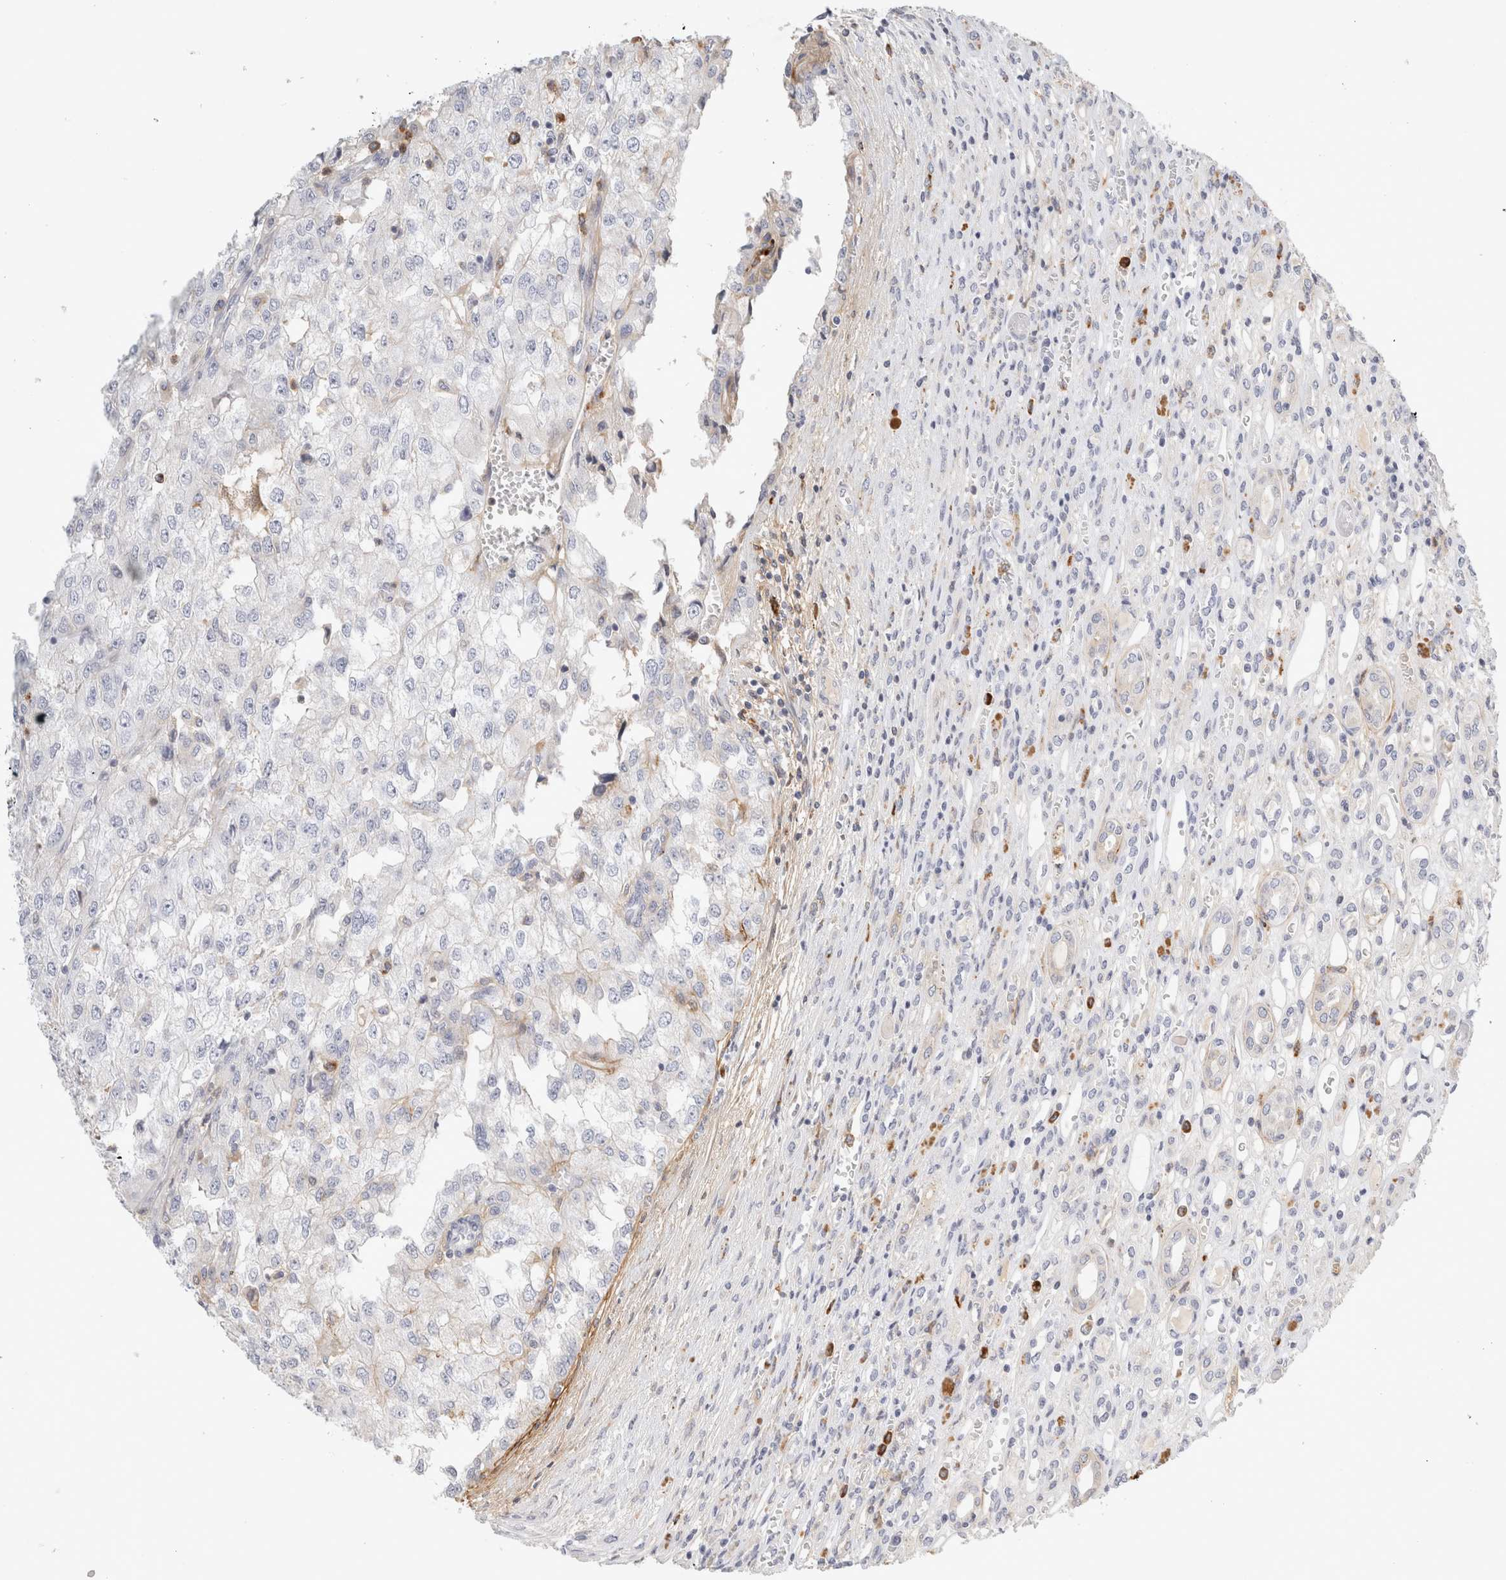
{"staining": {"intensity": "negative", "quantity": "none", "location": "none"}, "tissue": "renal cancer", "cell_type": "Tumor cells", "image_type": "cancer", "snomed": [{"axis": "morphology", "description": "Adenocarcinoma, NOS"}, {"axis": "topography", "description": "Kidney"}], "caption": "Tumor cells are negative for brown protein staining in renal cancer (adenocarcinoma).", "gene": "FGL2", "patient": {"sex": "female", "age": 54}}